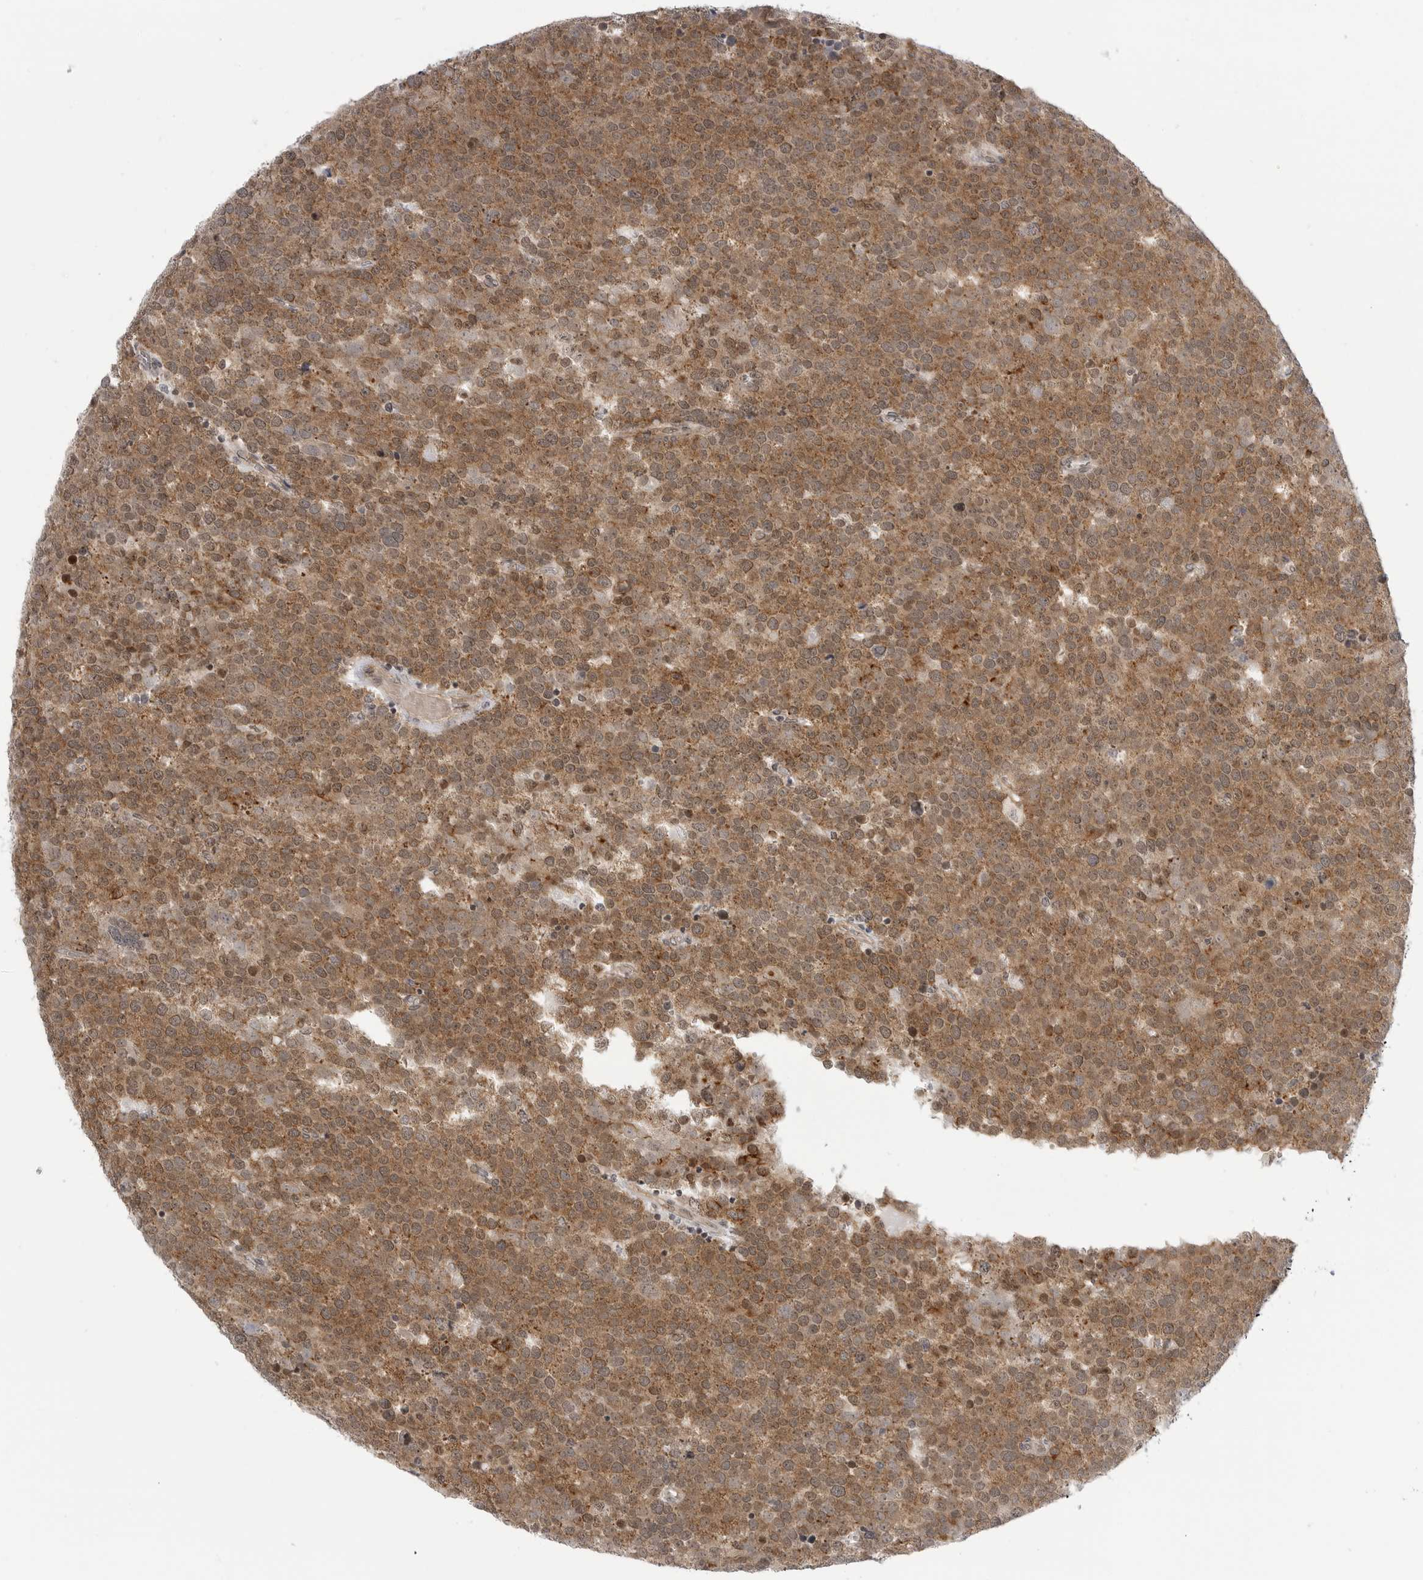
{"staining": {"intensity": "moderate", "quantity": ">75%", "location": "cytoplasmic/membranous"}, "tissue": "testis cancer", "cell_type": "Tumor cells", "image_type": "cancer", "snomed": [{"axis": "morphology", "description": "Seminoma, NOS"}, {"axis": "topography", "description": "Testis"}], "caption": "Immunohistochemical staining of human testis cancer shows medium levels of moderate cytoplasmic/membranous protein expression in approximately >75% of tumor cells. (Brightfield microscopy of DAB IHC at high magnification).", "gene": "CEP295NL", "patient": {"sex": "male", "age": 71}}